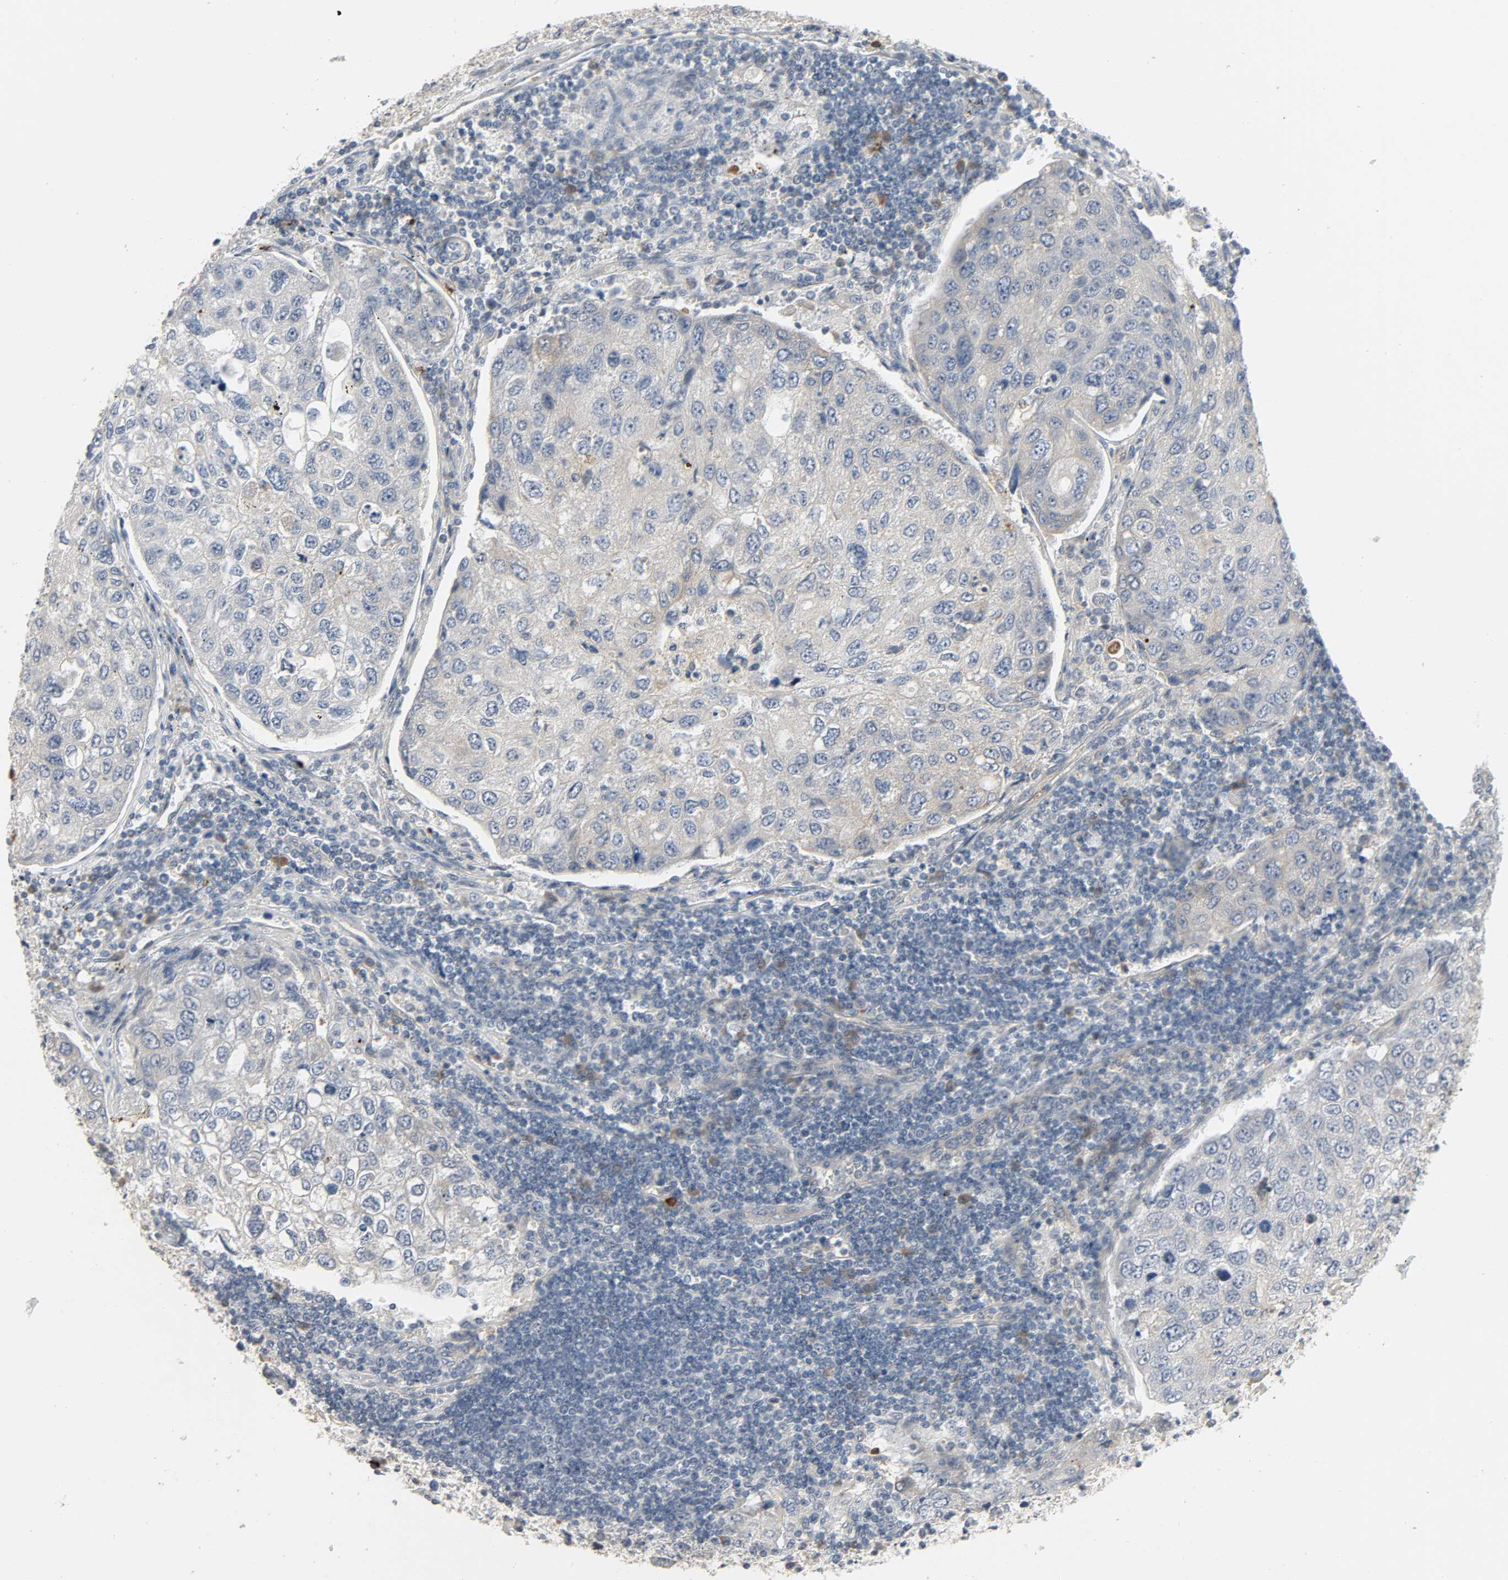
{"staining": {"intensity": "weak", "quantity": "<25%", "location": "cytoplasmic/membranous"}, "tissue": "urothelial cancer", "cell_type": "Tumor cells", "image_type": "cancer", "snomed": [{"axis": "morphology", "description": "Urothelial carcinoma, High grade"}, {"axis": "topography", "description": "Lymph node"}, {"axis": "topography", "description": "Urinary bladder"}], "caption": "Photomicrograph shows no protein staining in tumor cells of high-grade urothelial carcinoma tissue.", "gene": "LIMCH1", "patient": {"sex": "male", "age": 51}}